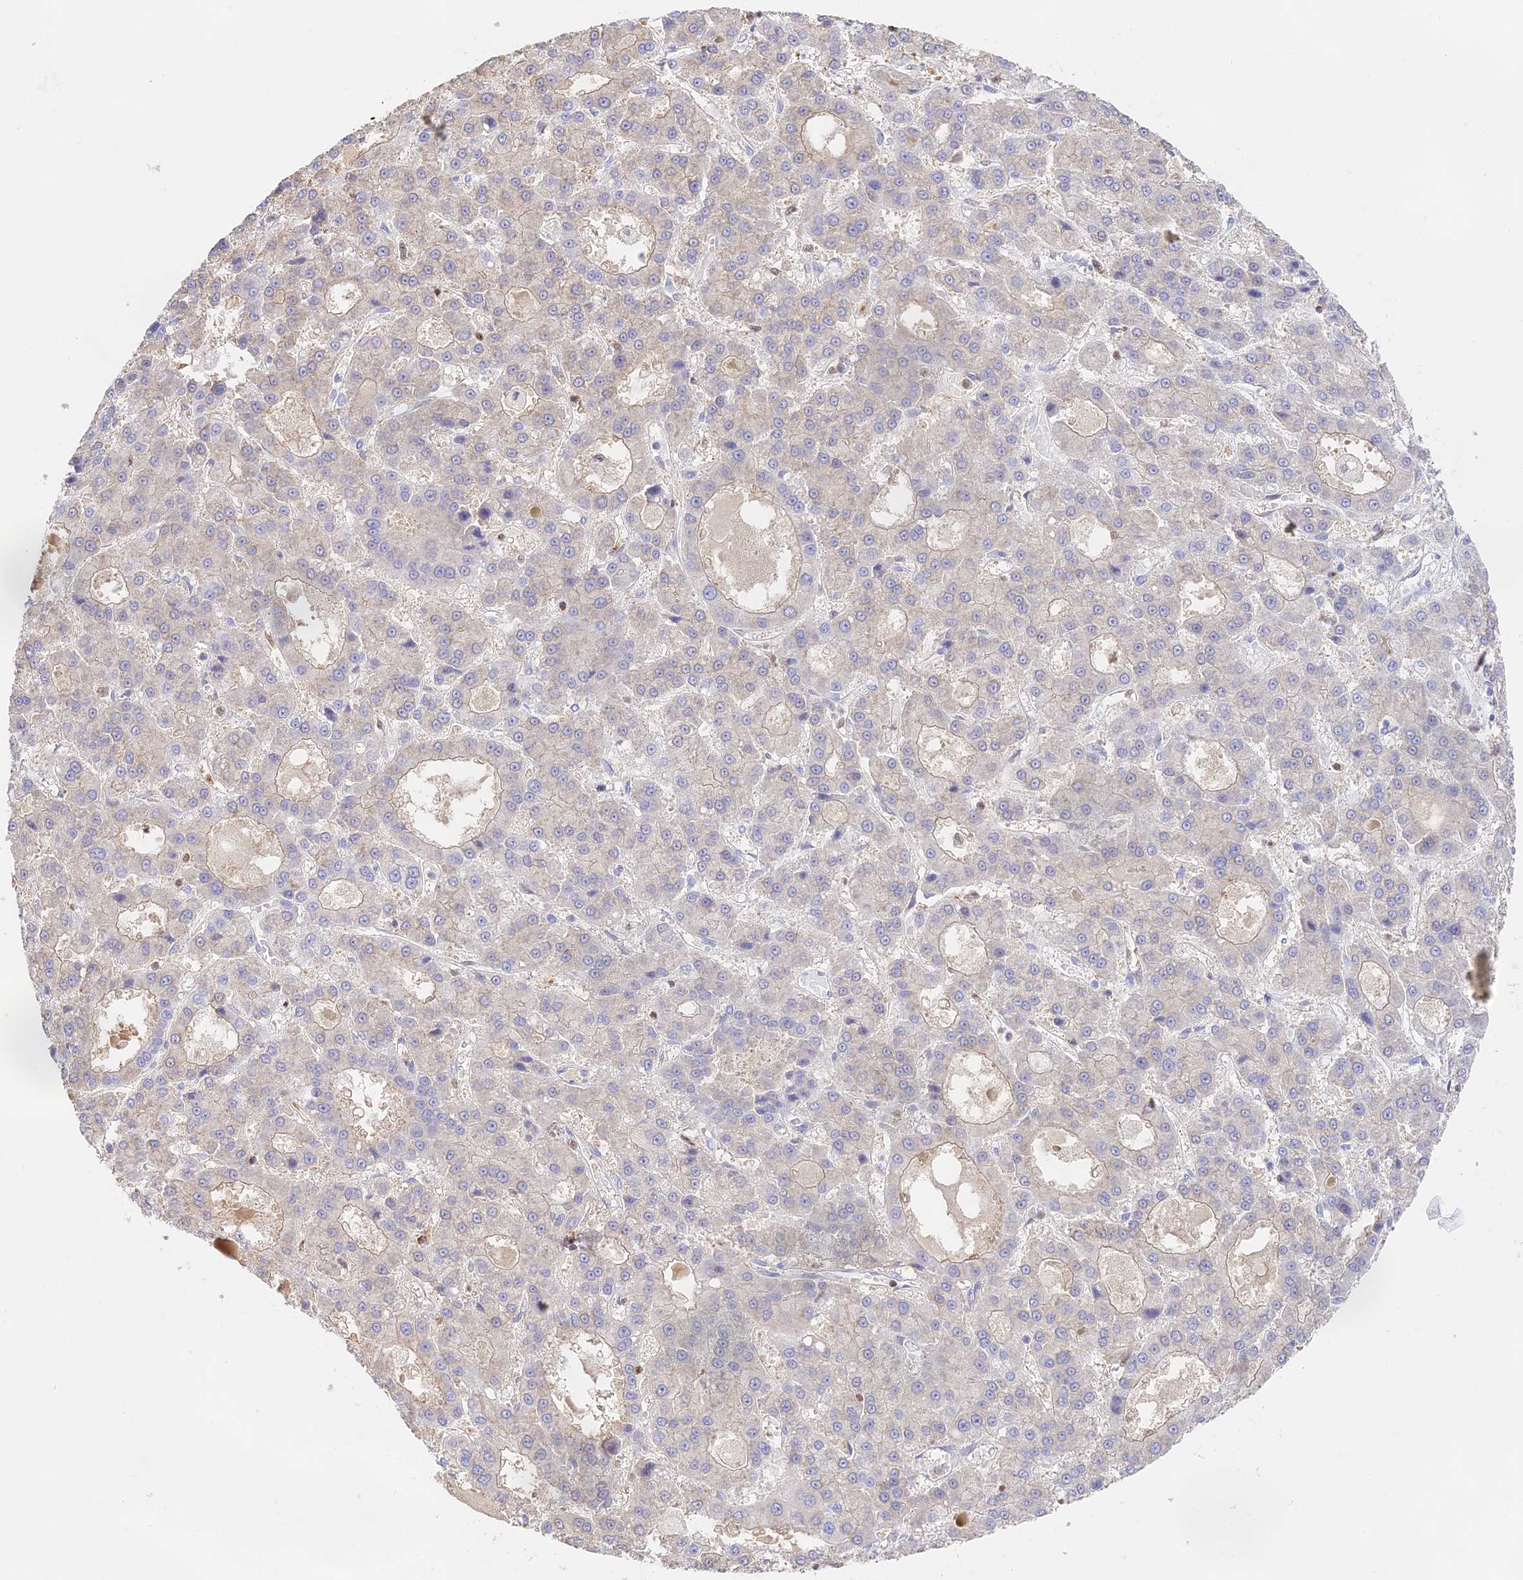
{"staining": {"intensity": "negative", "quantity": "none", "location": "none"}, "tissue": "liver cancer", "cell_type": "Tumor cells", "image_type": "cancer", "snomed": [{"axis": "morphology", "description": "Carcinoma, Hepatocellular, NOS"}, {"axis": "topography", "description": "Liver"}], "caption": "IHC of human liver hepatocellular carcinoma exhibits no staining in tumor cells.", "gene": "DENND1C", "patient": {"sex": "male", "age": 70}}